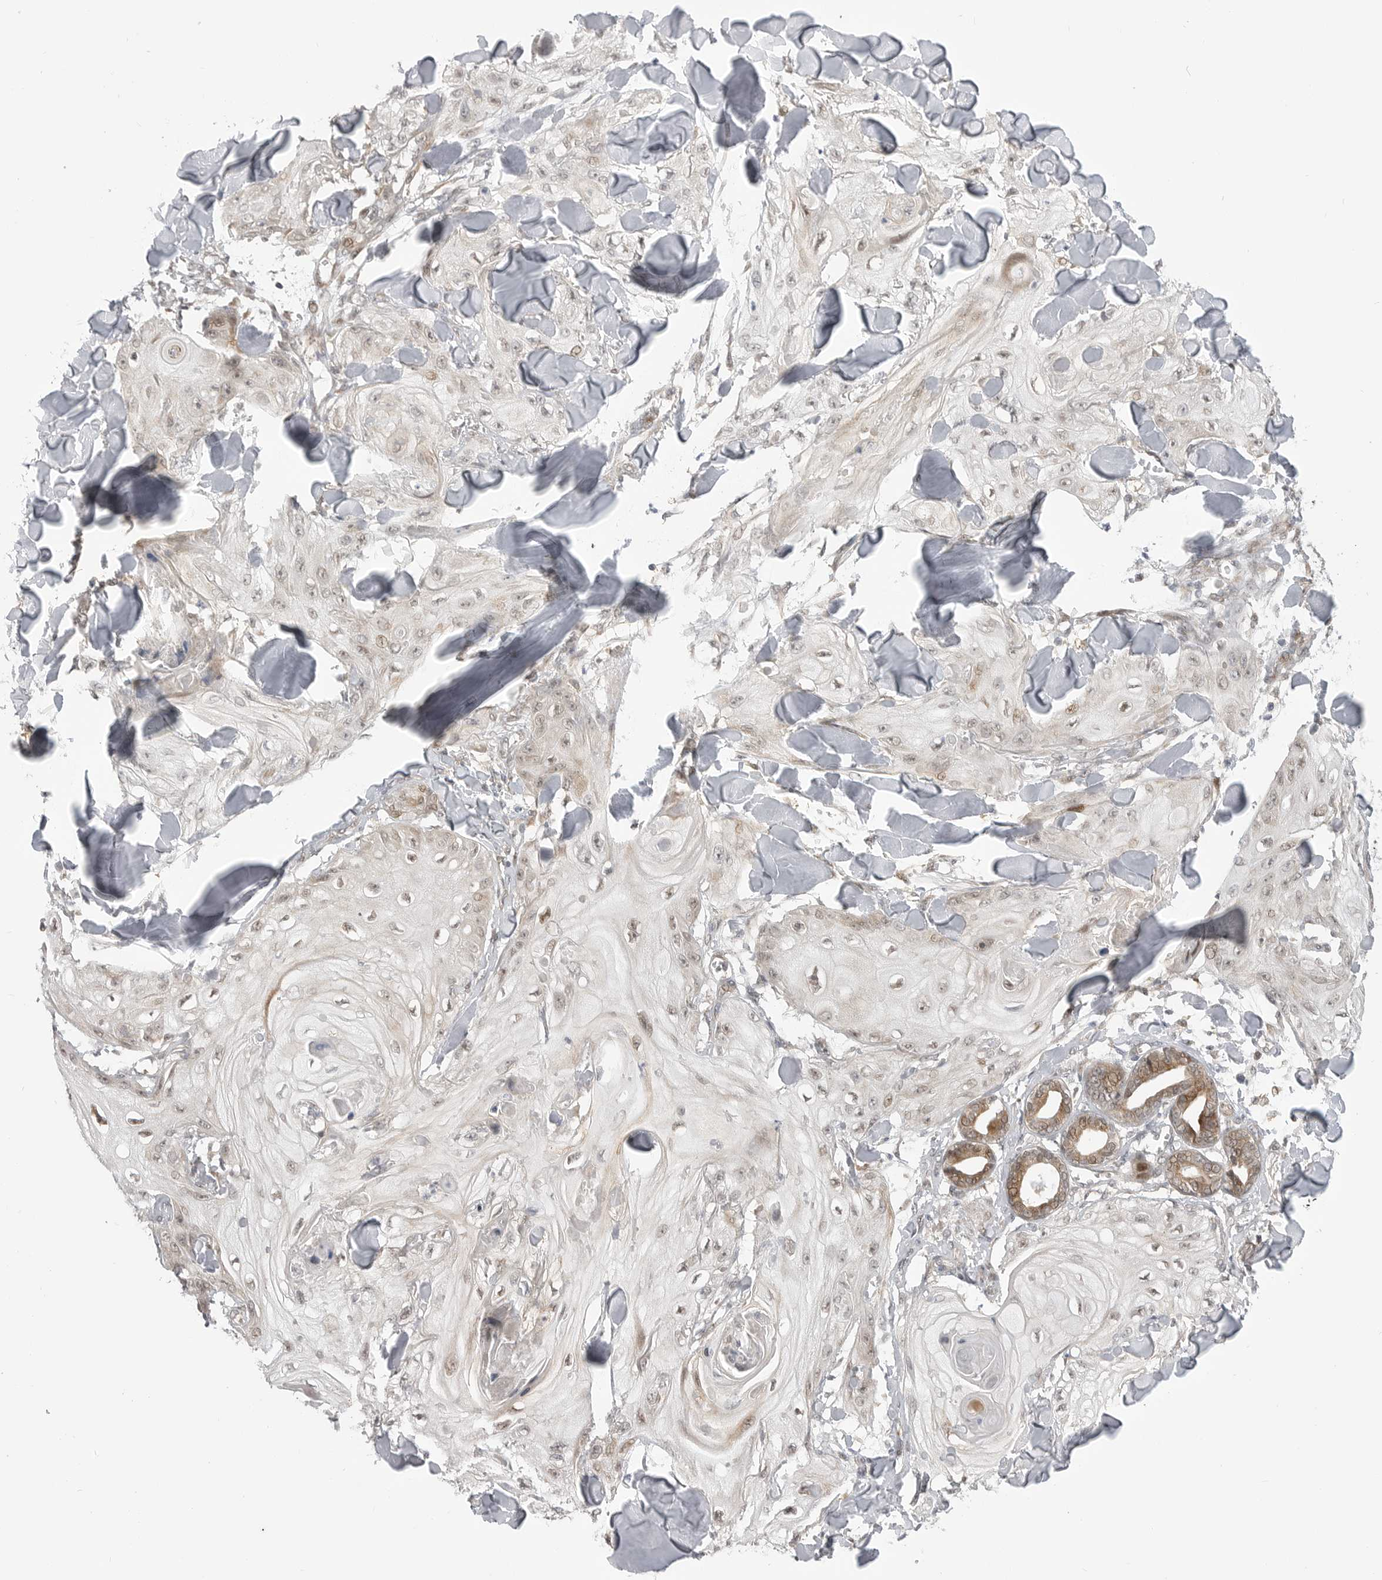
{"staining": {"intensity": "weak", "quantity": "25%-75%", "location": "nuclear"}, "tissue": "skin cancer", "cell_type": "Tumor cells", "image_type": "cancer", "snomed": [{"axis": "morphology", "description": "Squamous cell carcinoma, NOS"}, {"axis": "topography", "description": "Skin"}], "caption": "The immunohistochemical stain shows weak nuclear expression in tumor cells of skin squamous cell carcinoma tissue. (DAB (3,3'-diaminobenzidine) IHC, brown staining for protein, blue staining for nuclei).", "gene": "GGT6", "patient": {"sex": "male", "age": 74}}